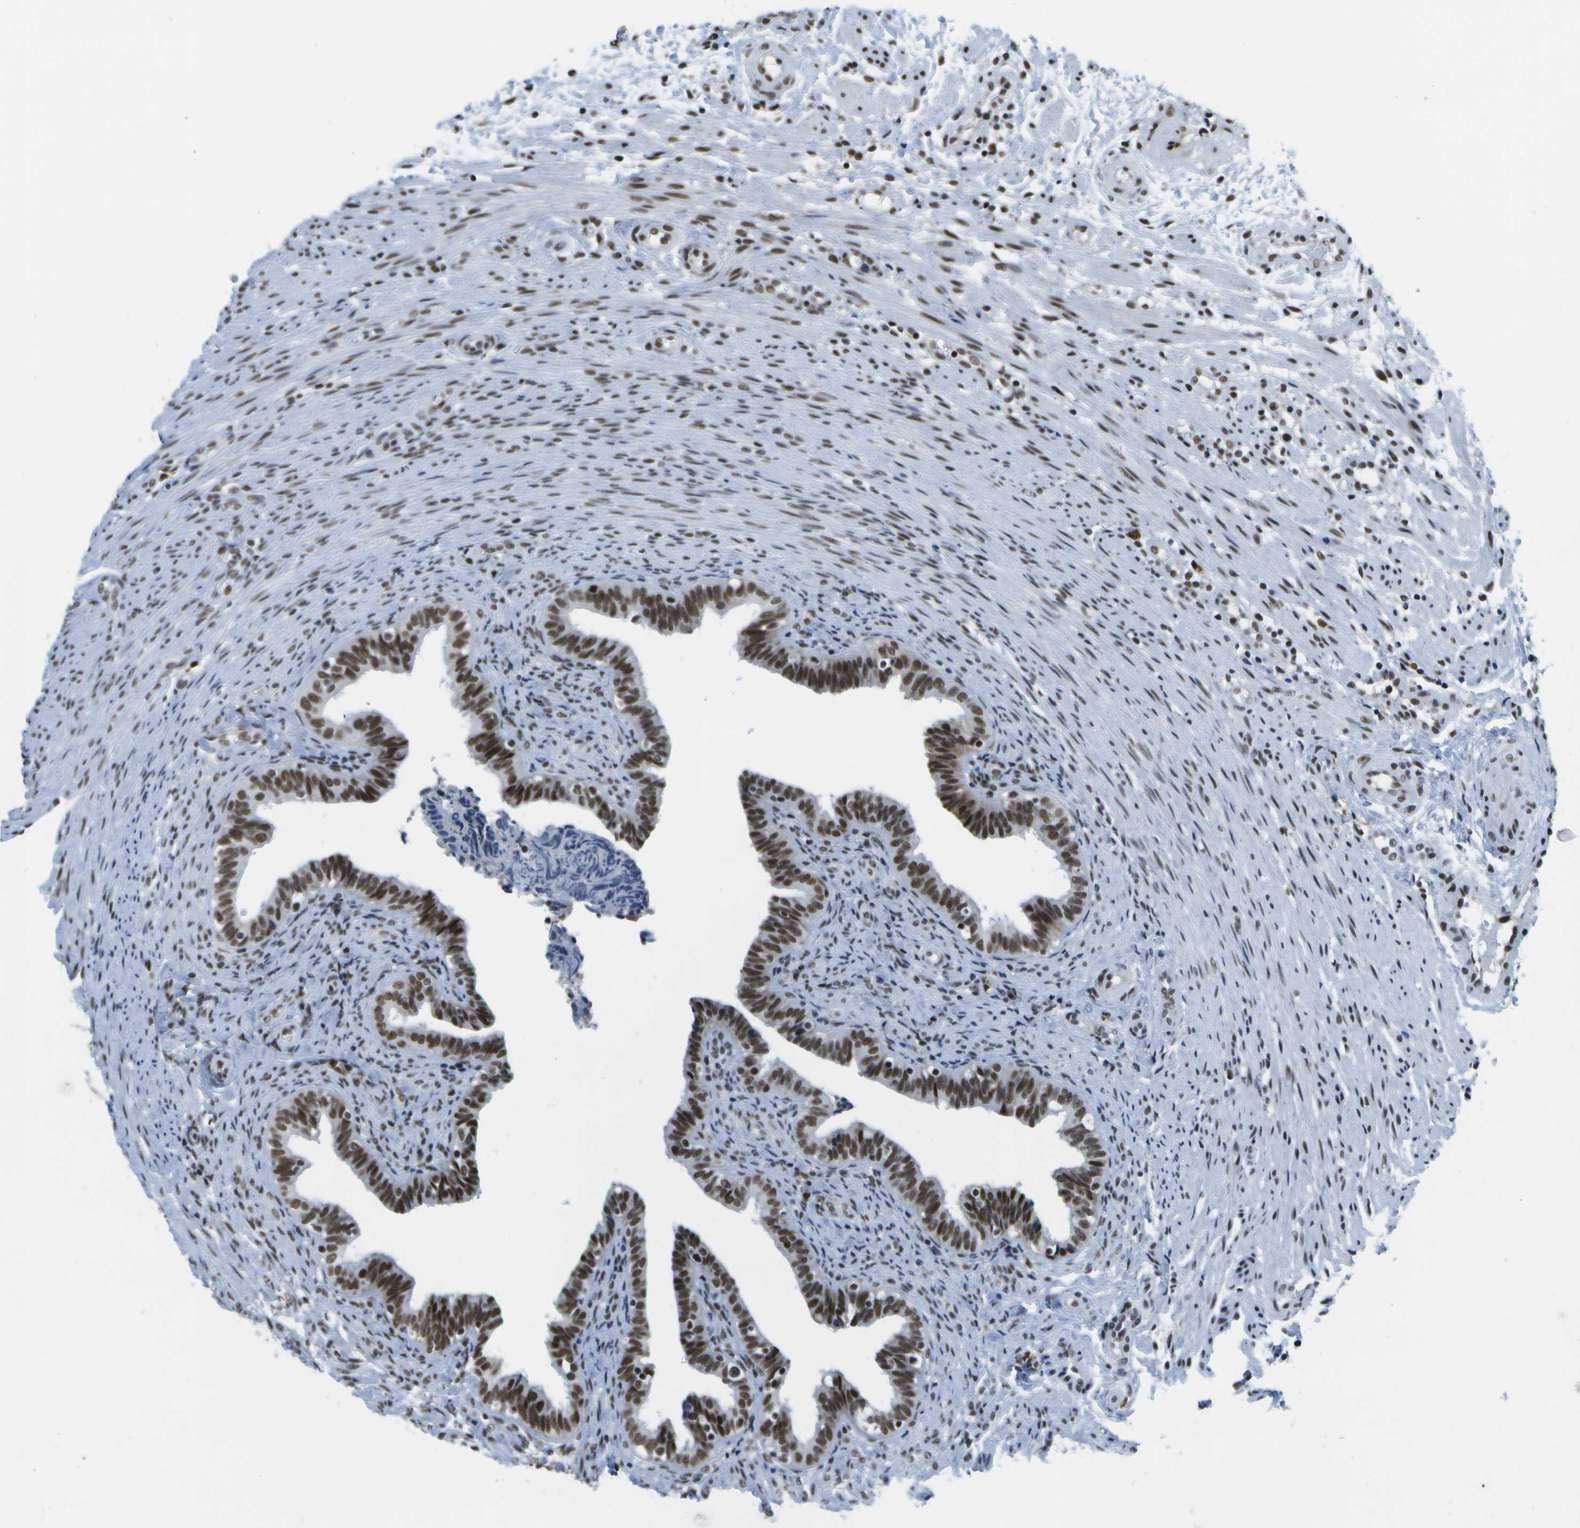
{"staining": {"intensity": "strong", "quantity": ">75%", "location": "nuclear"}, "tissue": "fallopian tube", "cell_type": "Glandular cells", "image_type": "normal", "snomed": [{"axis": "morphology", "description": "Normal tissue, NOS"}, {"axis": "topography", "description": "Fallopian tube"}, {"axis": "topography", "description": "Placenta"}], "caption": "Immunohistochemical staining of normal fallopian tube reveals strong nuclear protein expression in about >75% of glandular cells. The protein is shown in brown color, while the nuclei are stained blue.", "gene": "NSRP1", "patient": {"sex": "female", "age": 34}}